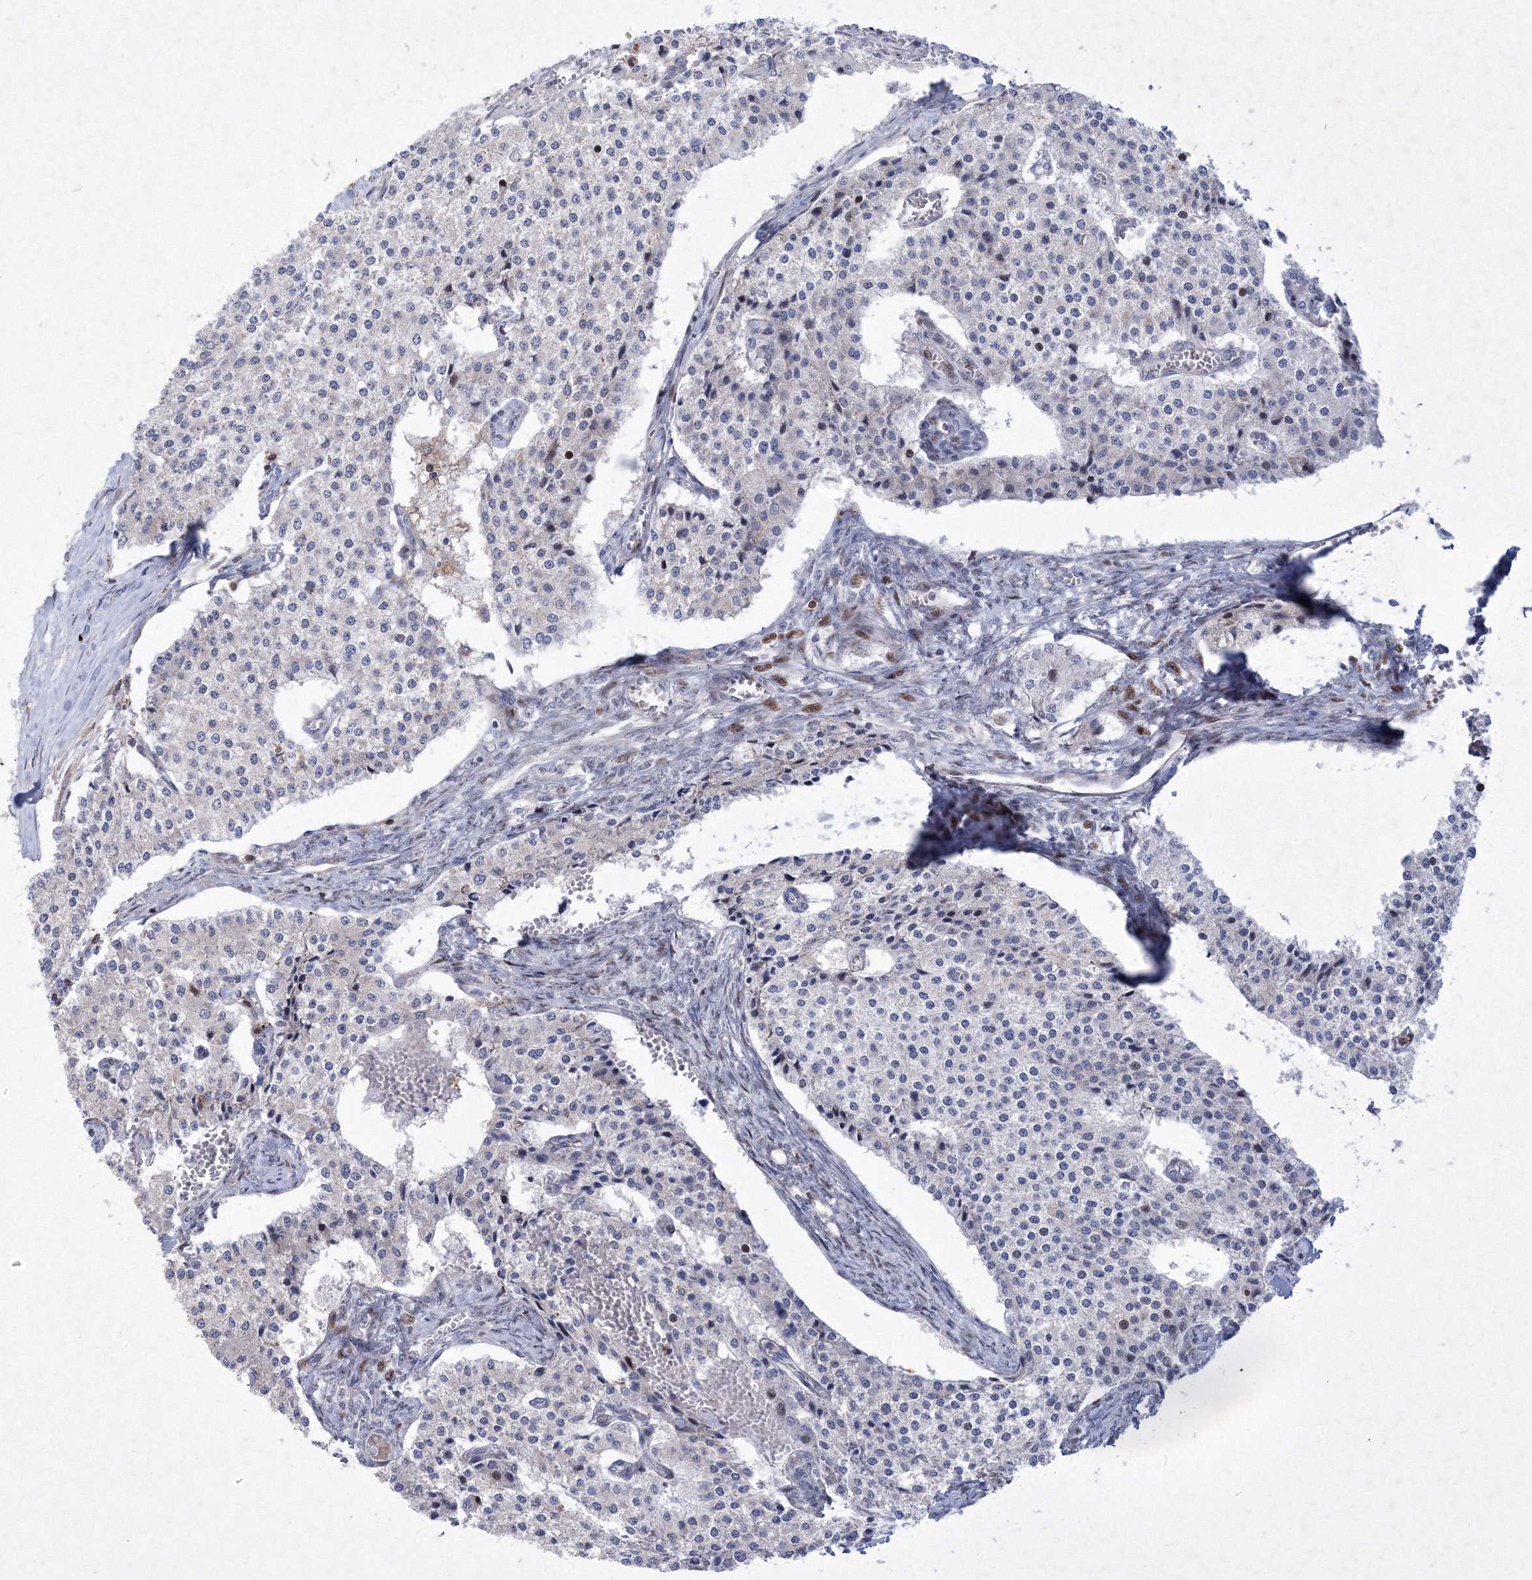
{"staining": {"intensity": "negative", "quantity": "none", "location": "none"}, "tissue": "carcinoid", "cell_type": "Tumor cells", "image_type": "cancer", "snomed": [{"axis": "morphology", "description": "Carcinoid, malignant, NOS"}, {"axis": "topography", "description": "Colon"}], "caption": "High magnification brightfield microscopy of carcinoid (malignant) stained with DAB (3,3'-diaminobenzidine) (brown) and counterstained with hematoxylin (blue): tumor cells show no significant positivity.", "gene": "RNPEPL1", "patient": {"sex": "female", "age": 52}}